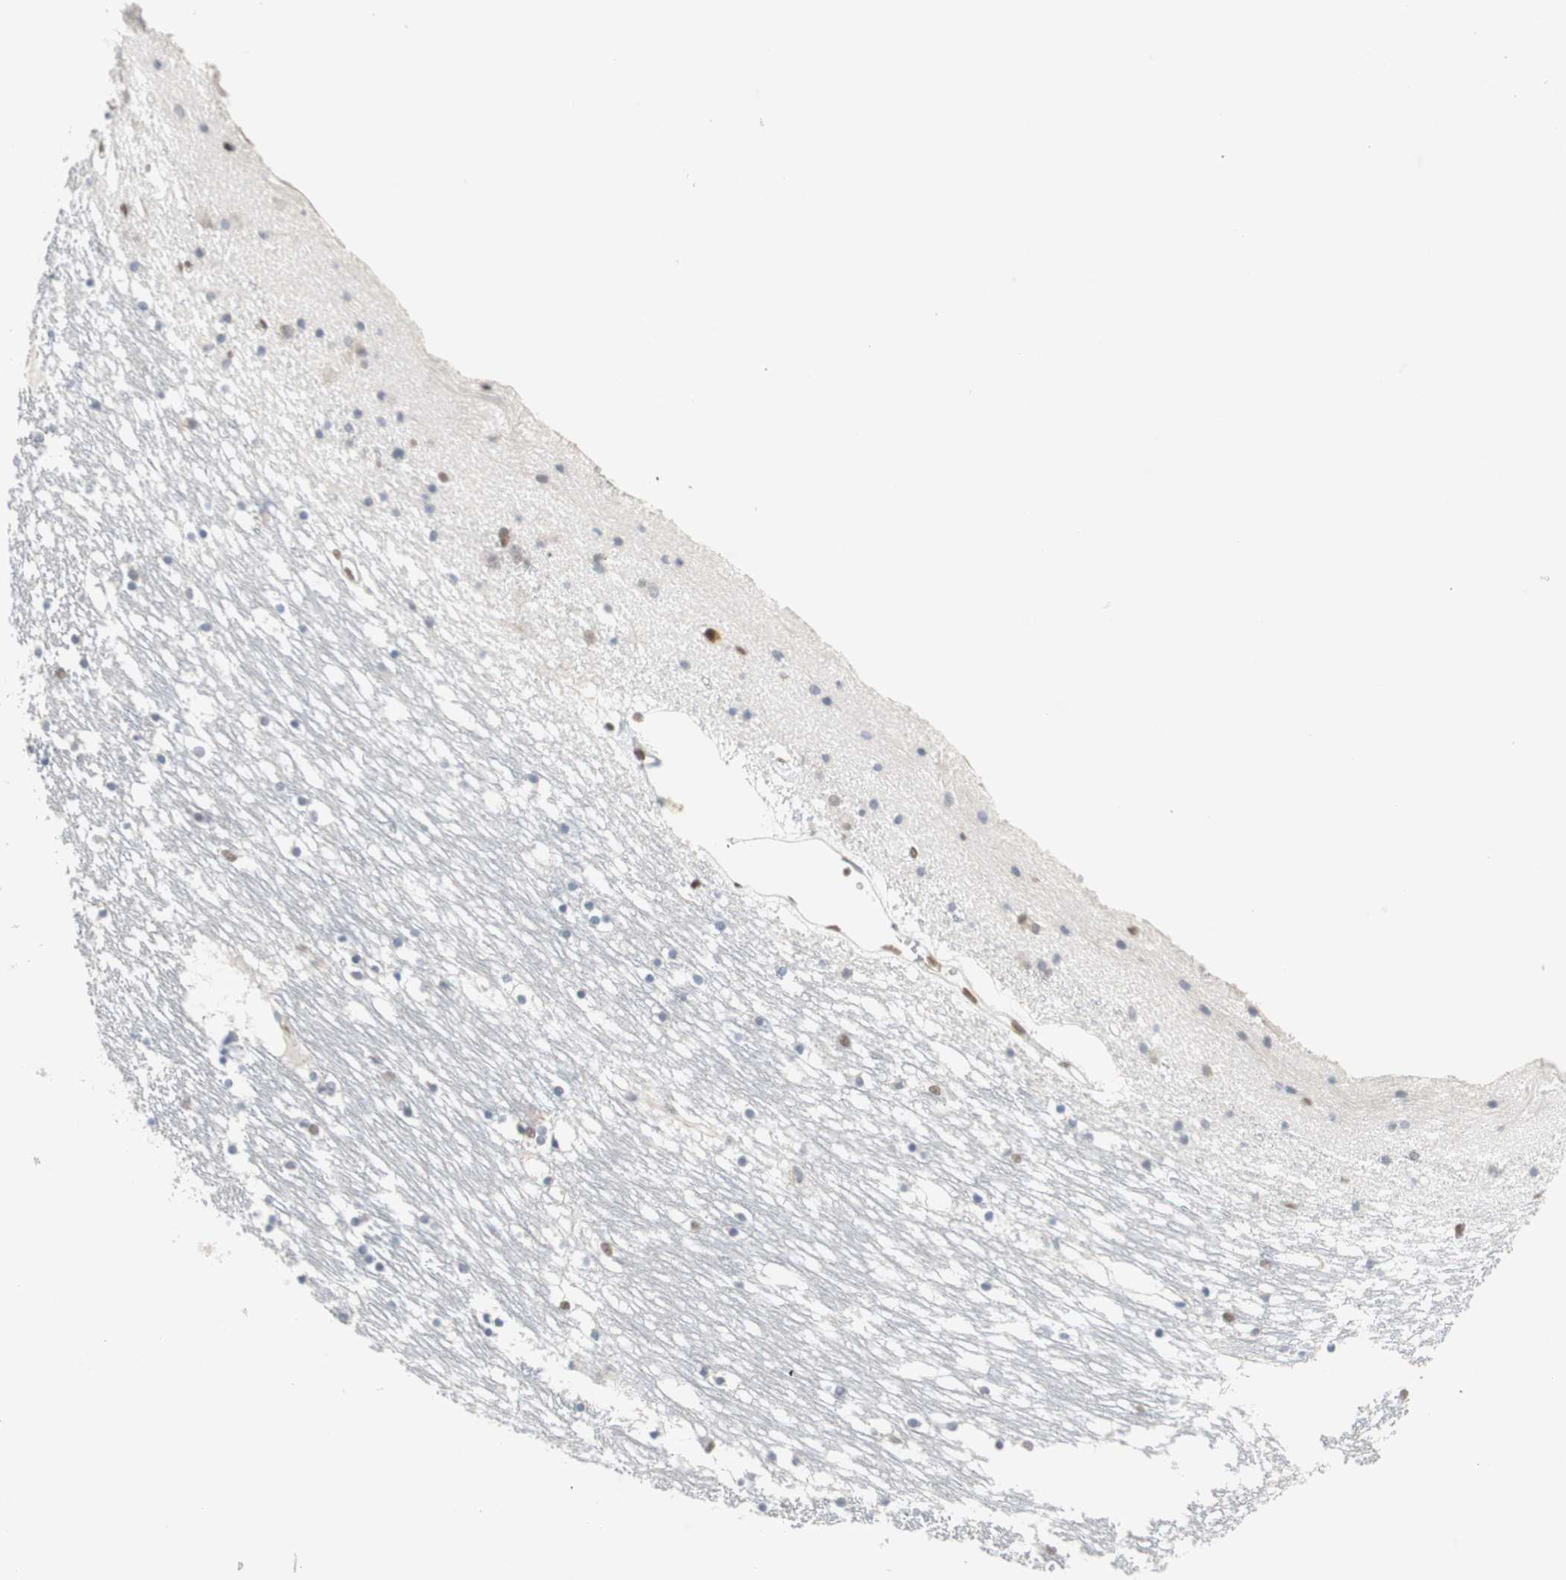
{"staining": {"intensity": "negative", "quantity": "none", "location": "none"}, "tissue": "caudate", "cell_type": "Glial cells", "image_type": "normal", "snomed": [{"axis": "morphology", "description": "Normal tissue, NOS"}, {"axis": "topography", "description": "Lateral ventricle wall"}], "caption": "Caudate was stained to show a protein in brown. There is no significant staining in glial cells. (Brightfield microscopy of DAB immunohistochemistry at high magnification).", "gene": "RTF1", "patient": {"sex": "male", "age": 45}}